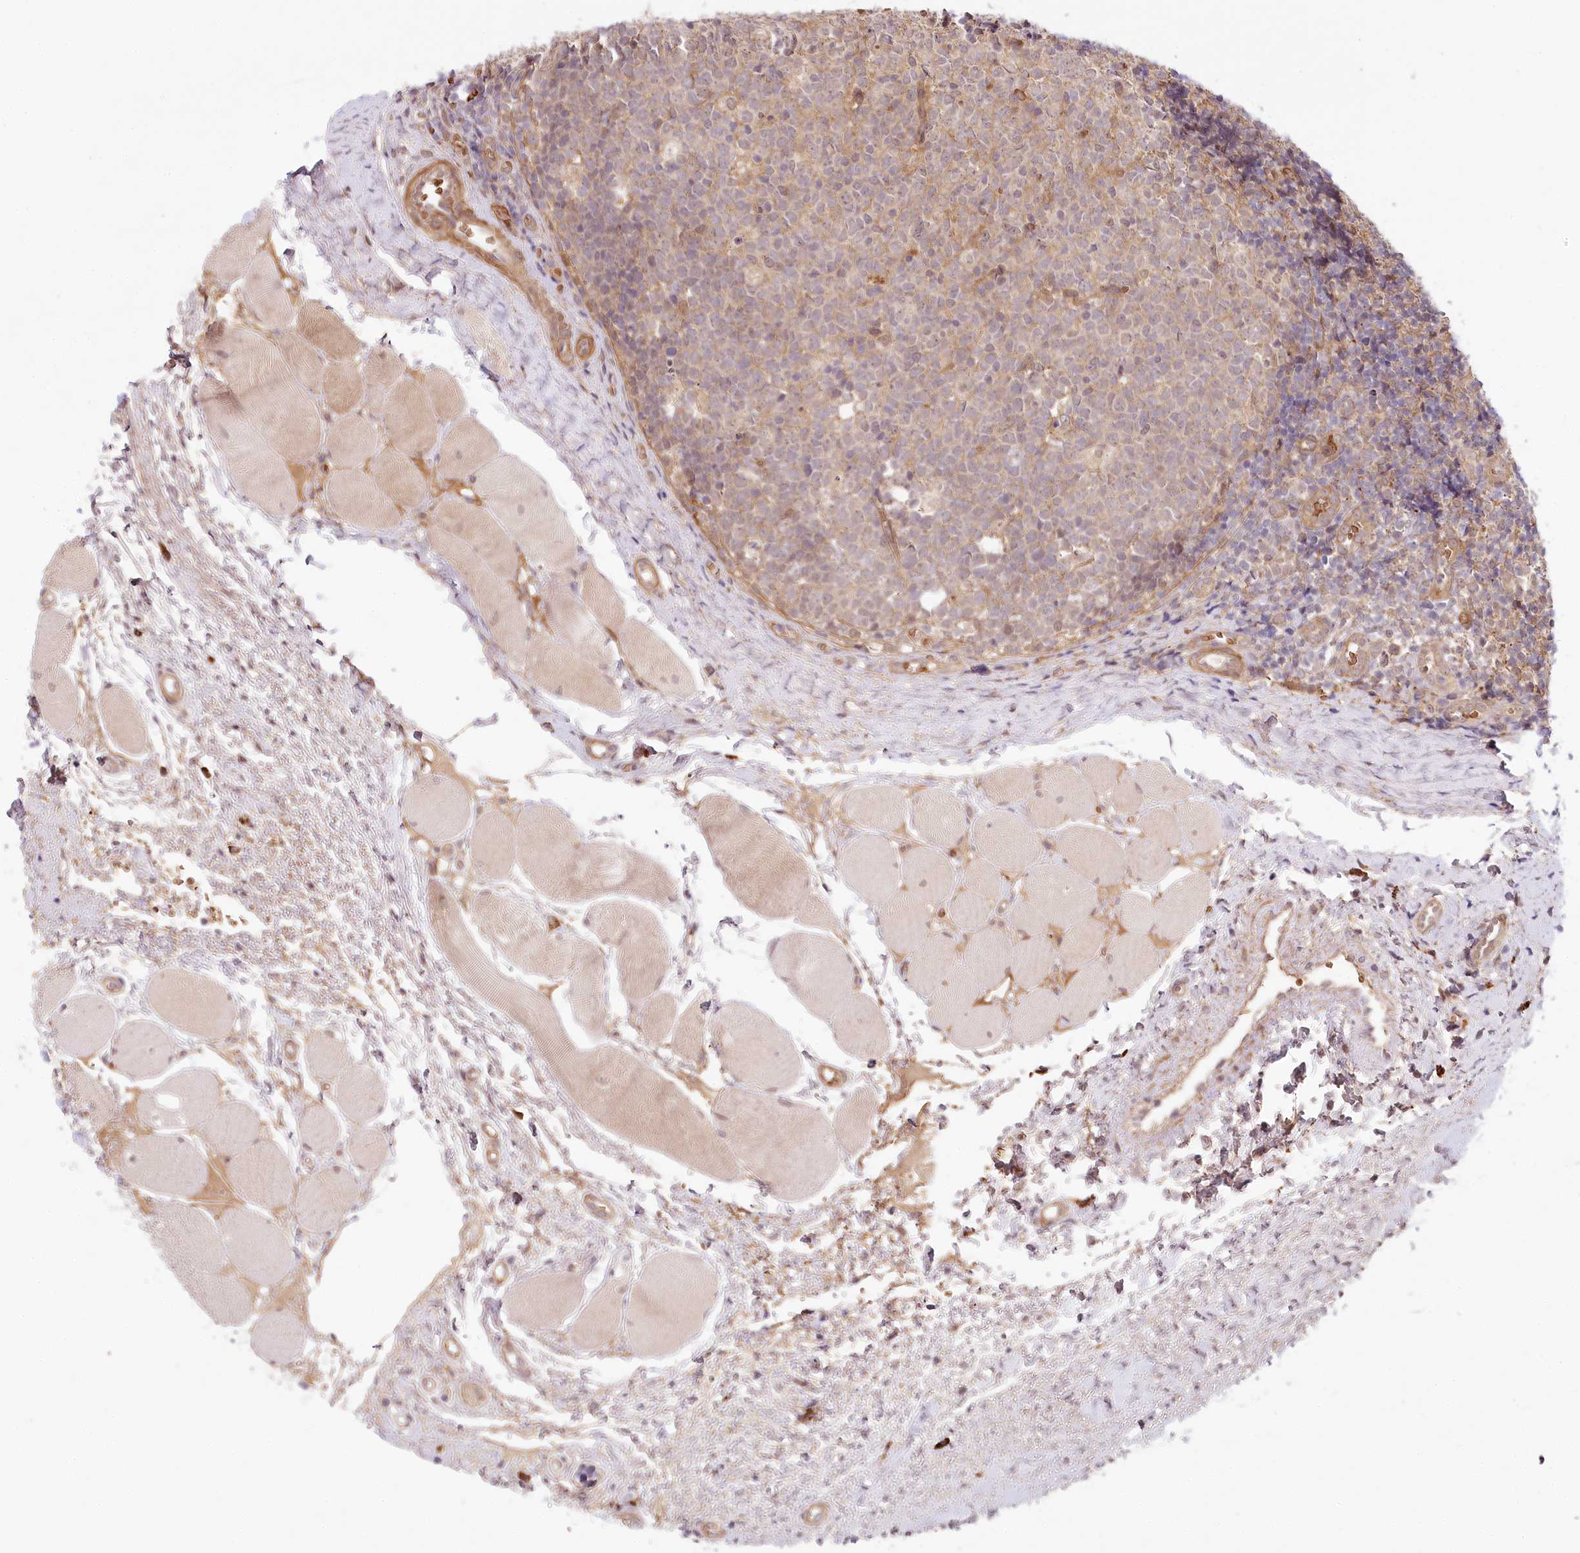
{"staining": {"intensity": "weak", "quantity": "<25%", "location": "nuclear"}, "tissue": "tonsil", "cell_type": "Non-germinal center cells", "image_type": "normal", "snomed": [{"axis": "morphology", "description": "Normal tissue, NOS"}, {"axis": "topography", "description": "Tonsil"}], "caption": "Non-germinal center cells show no significant positivity in benign tonsil.", "gene": "TUBGCP2", "patient": {"sex": "female", "age": 19}}